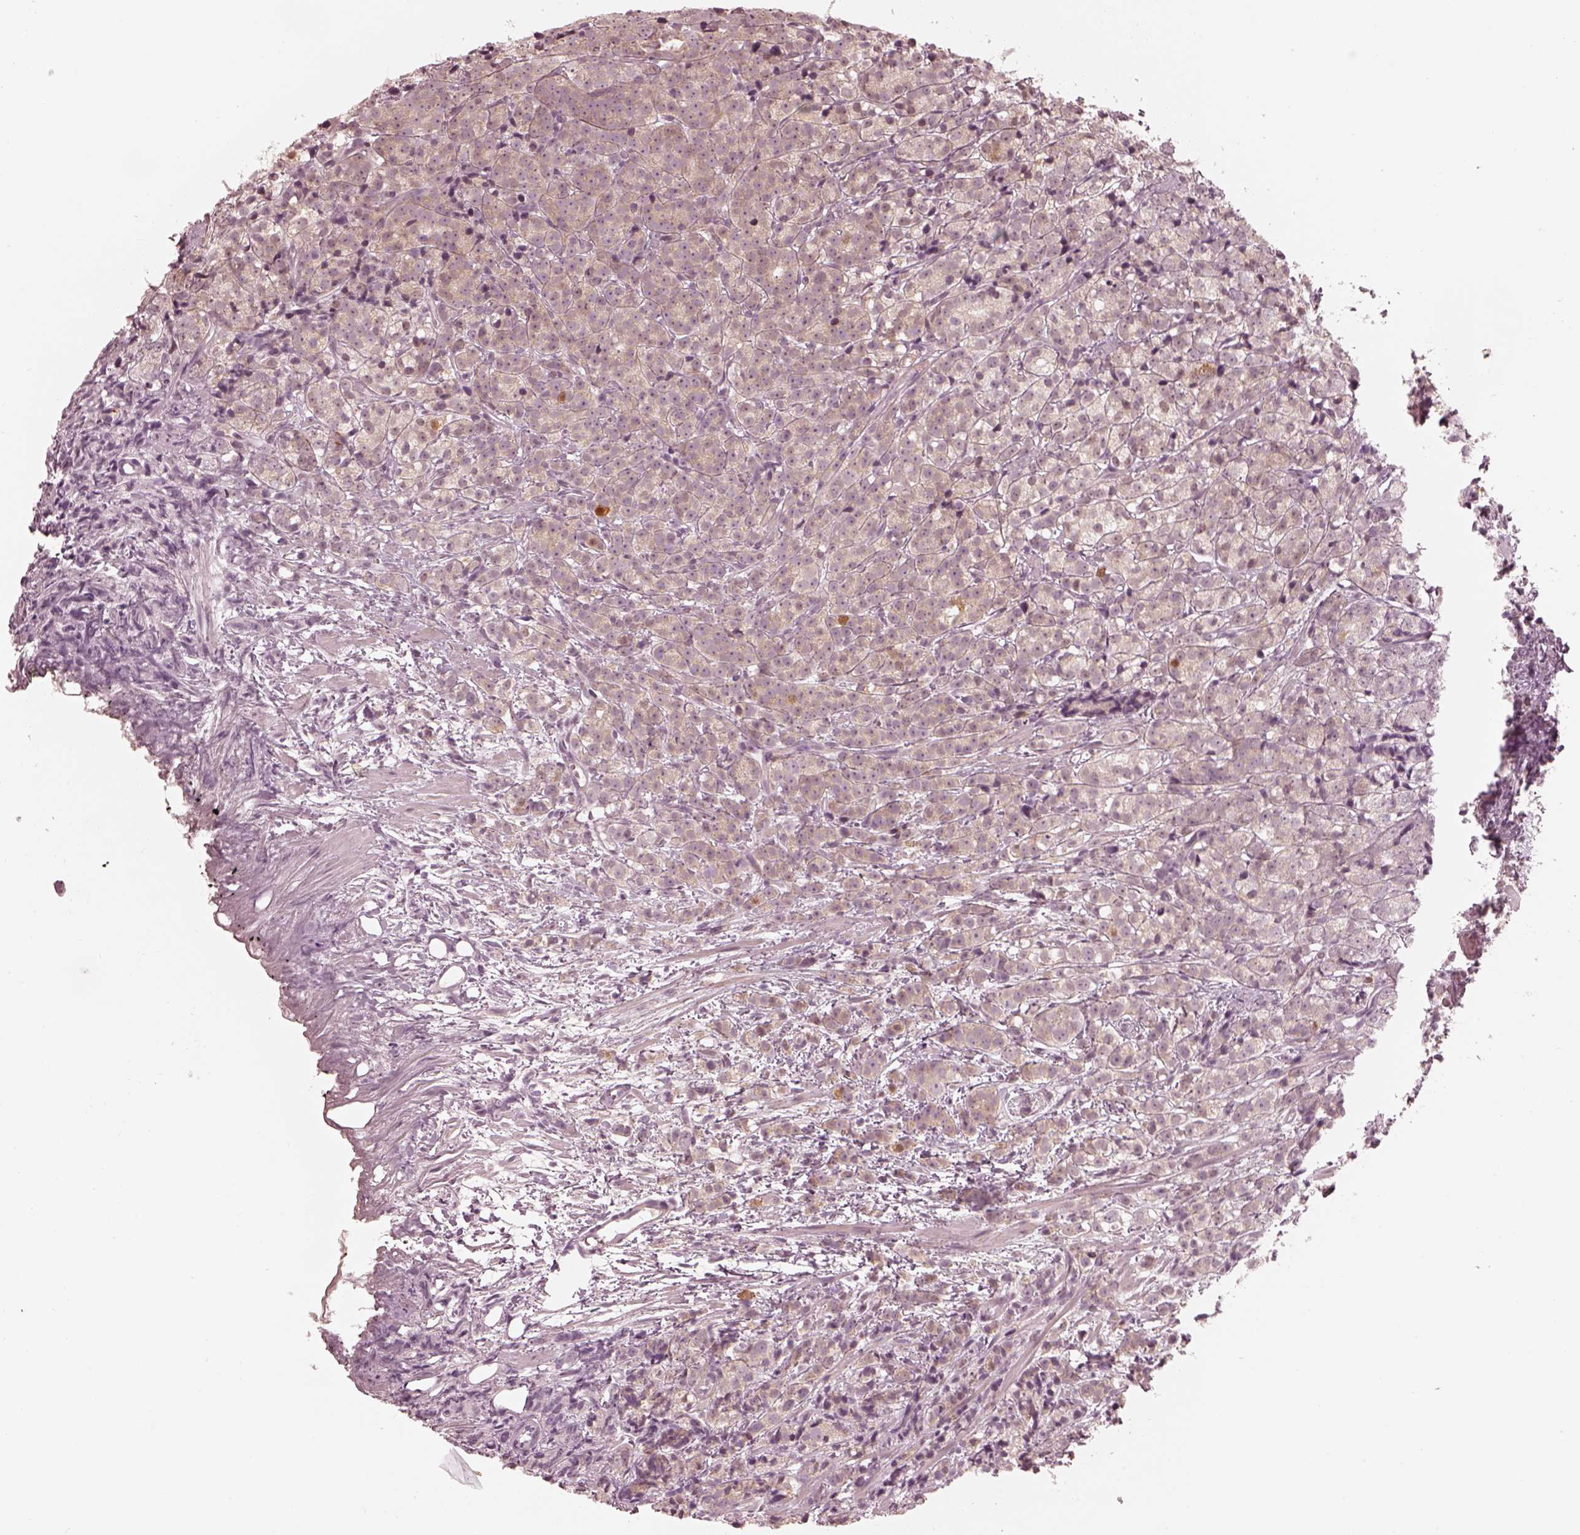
{"staining": {"intensity": "weak", "quantity": ">75%", "location": "cytoplasmic/membranous"}, "tissue": "prostate cancer", "cell_type": "Tumor cells", "image_type": "cancer", "snomed": [{"axis": "morphology", "description": "Adenocarcinoma, High grade"}, {"axis": "topography", "description": "Prostate"}], "caption": "IHC of prostate cancer displays low levels of weak cytoplasmic/membranous staining in about >75% of tumor cells.", "gene": "IQCB1", "patient": {"sex": "male", "age": 53}}